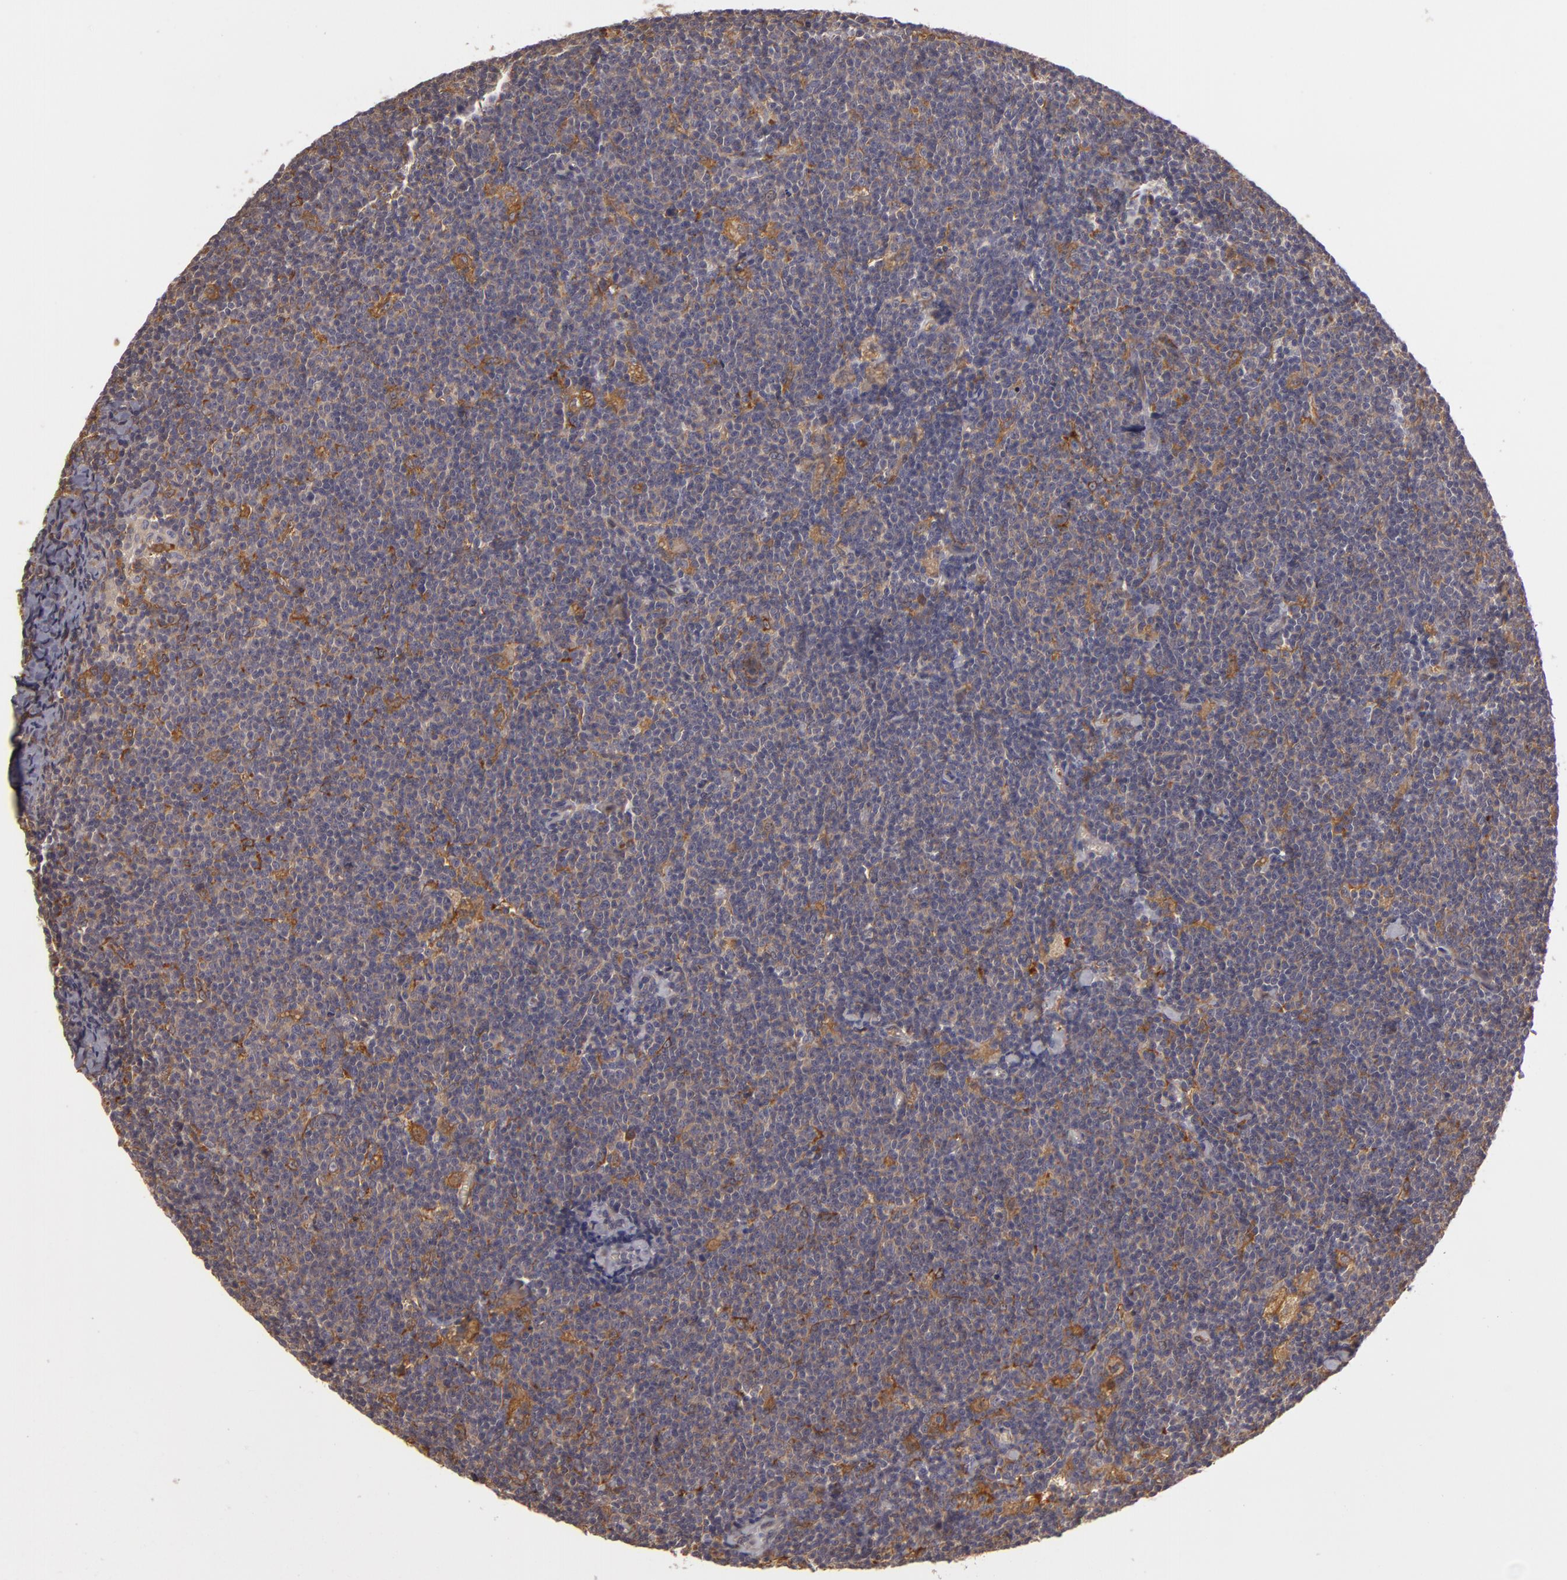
{"staining": {"intensity": "negative", "quantity": "none", "location": "none"}, "tissue": "lymphoma", "cell_type": "Tumor cells", "image_type": "cancer", "snomed": [{"axis": "morphology", "description": "Malignant lymphoma, non-Hodgkin's type, Low grade"}, {"axis": "topography", "description": "Lymph node"}], "caption": "IHC micrograph of neoplastic tissue: low-grade malignant lymphoma, non-Hodgkin's type stained with DAB exhibits no significant protein positivity in tumor cells. (Stains: DAB immunohistochemistry with hematoxylin counter stain, Microscopy: brightfield microscopy at high magnification).", "gene": "ZNF229", "patient": {"sex": "male", "age": 65}}